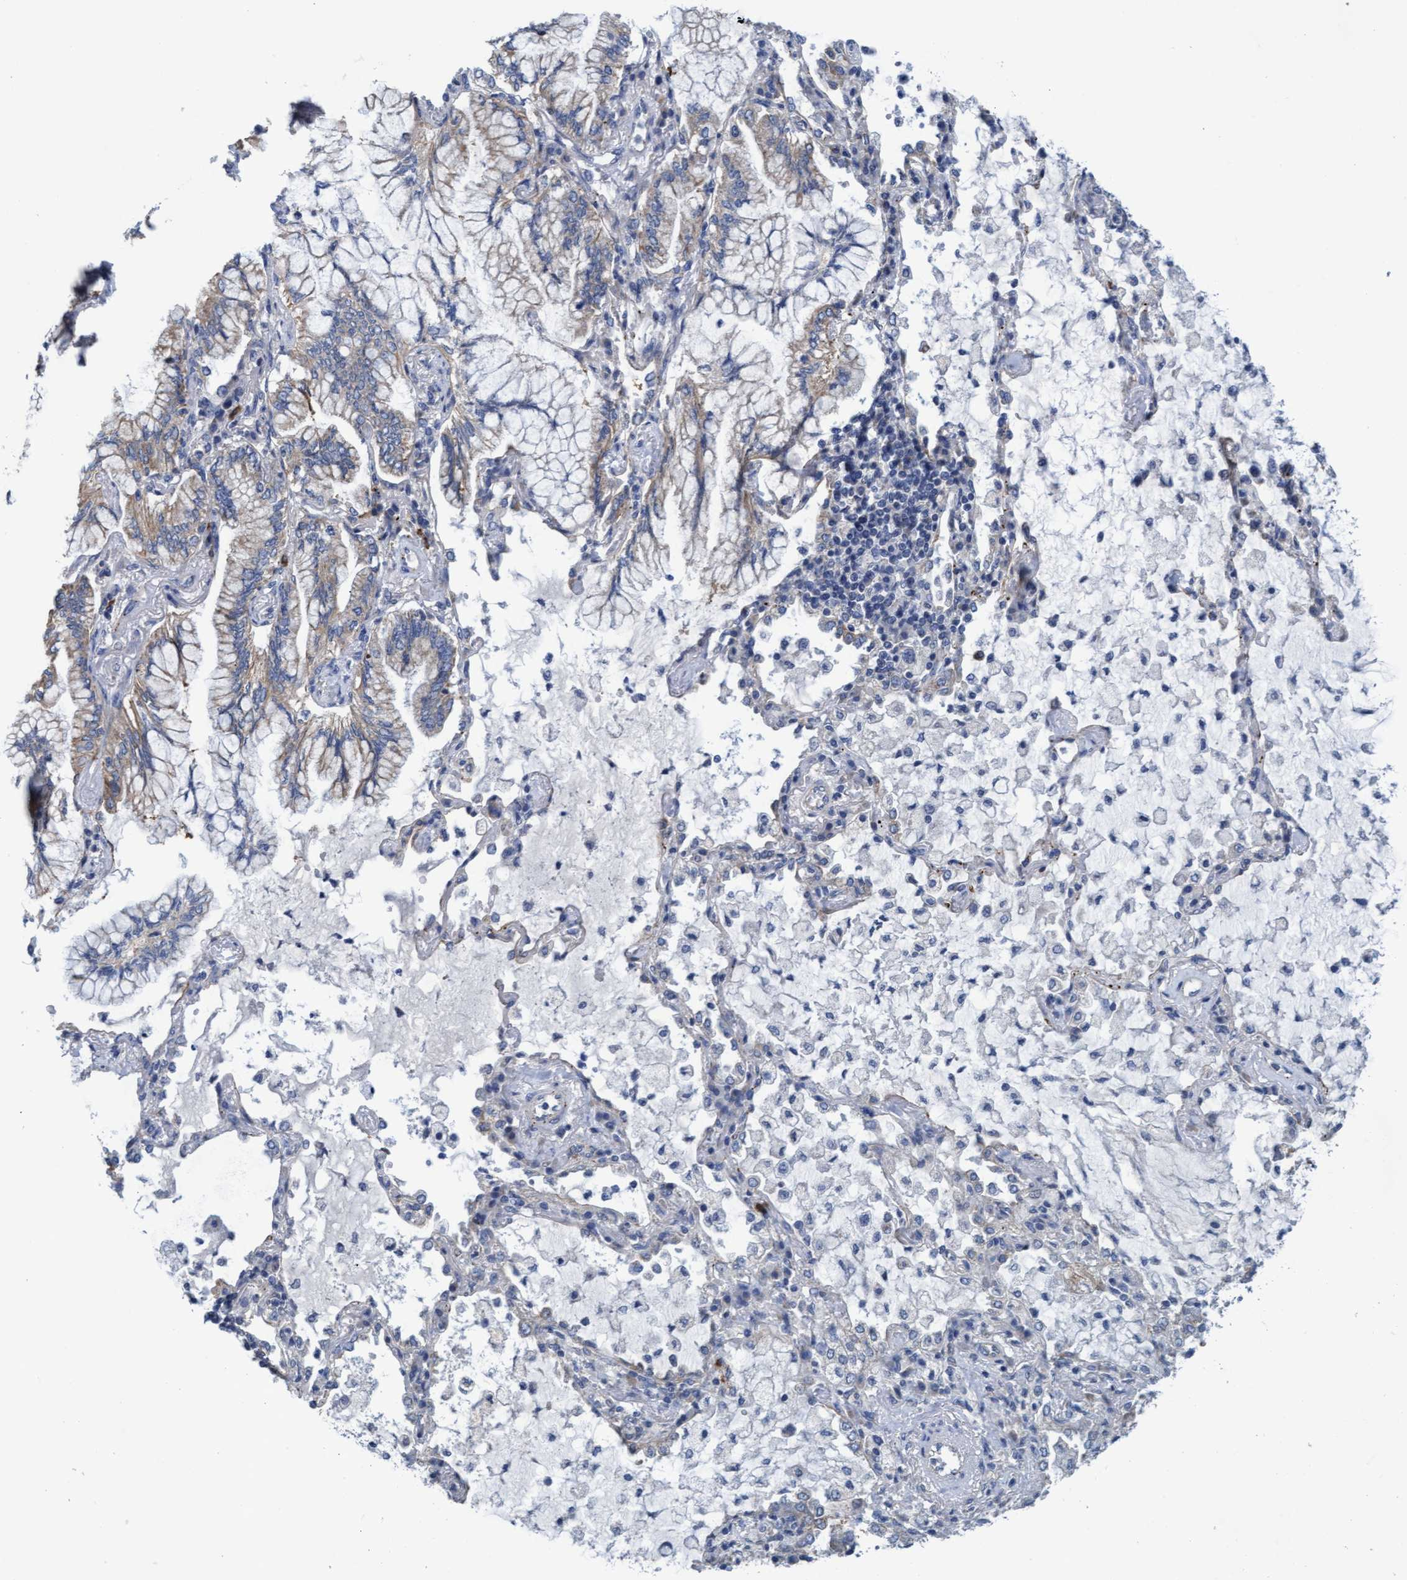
{"staining": {"intensity": "weak", "quantity": ">75%", "location": "cytoplasmic/membranous"}, "tissue": "lung cancer", "cell_type": "Tumor cells", "image_type": "cancer", "snomed": [{"axis": "morphology", "description": "Adenocarcinoma, NOS"}, {"axis": "topography", "description": "Lung"}], "caption": "Protein staining exhibits weak cytoplasmic/membranous expression in approximately >75% of tumor cells in lung cancer (adenocarcinoma).", "gene": "MRPL38", "patient": {"sex": "female", "age": 70}}